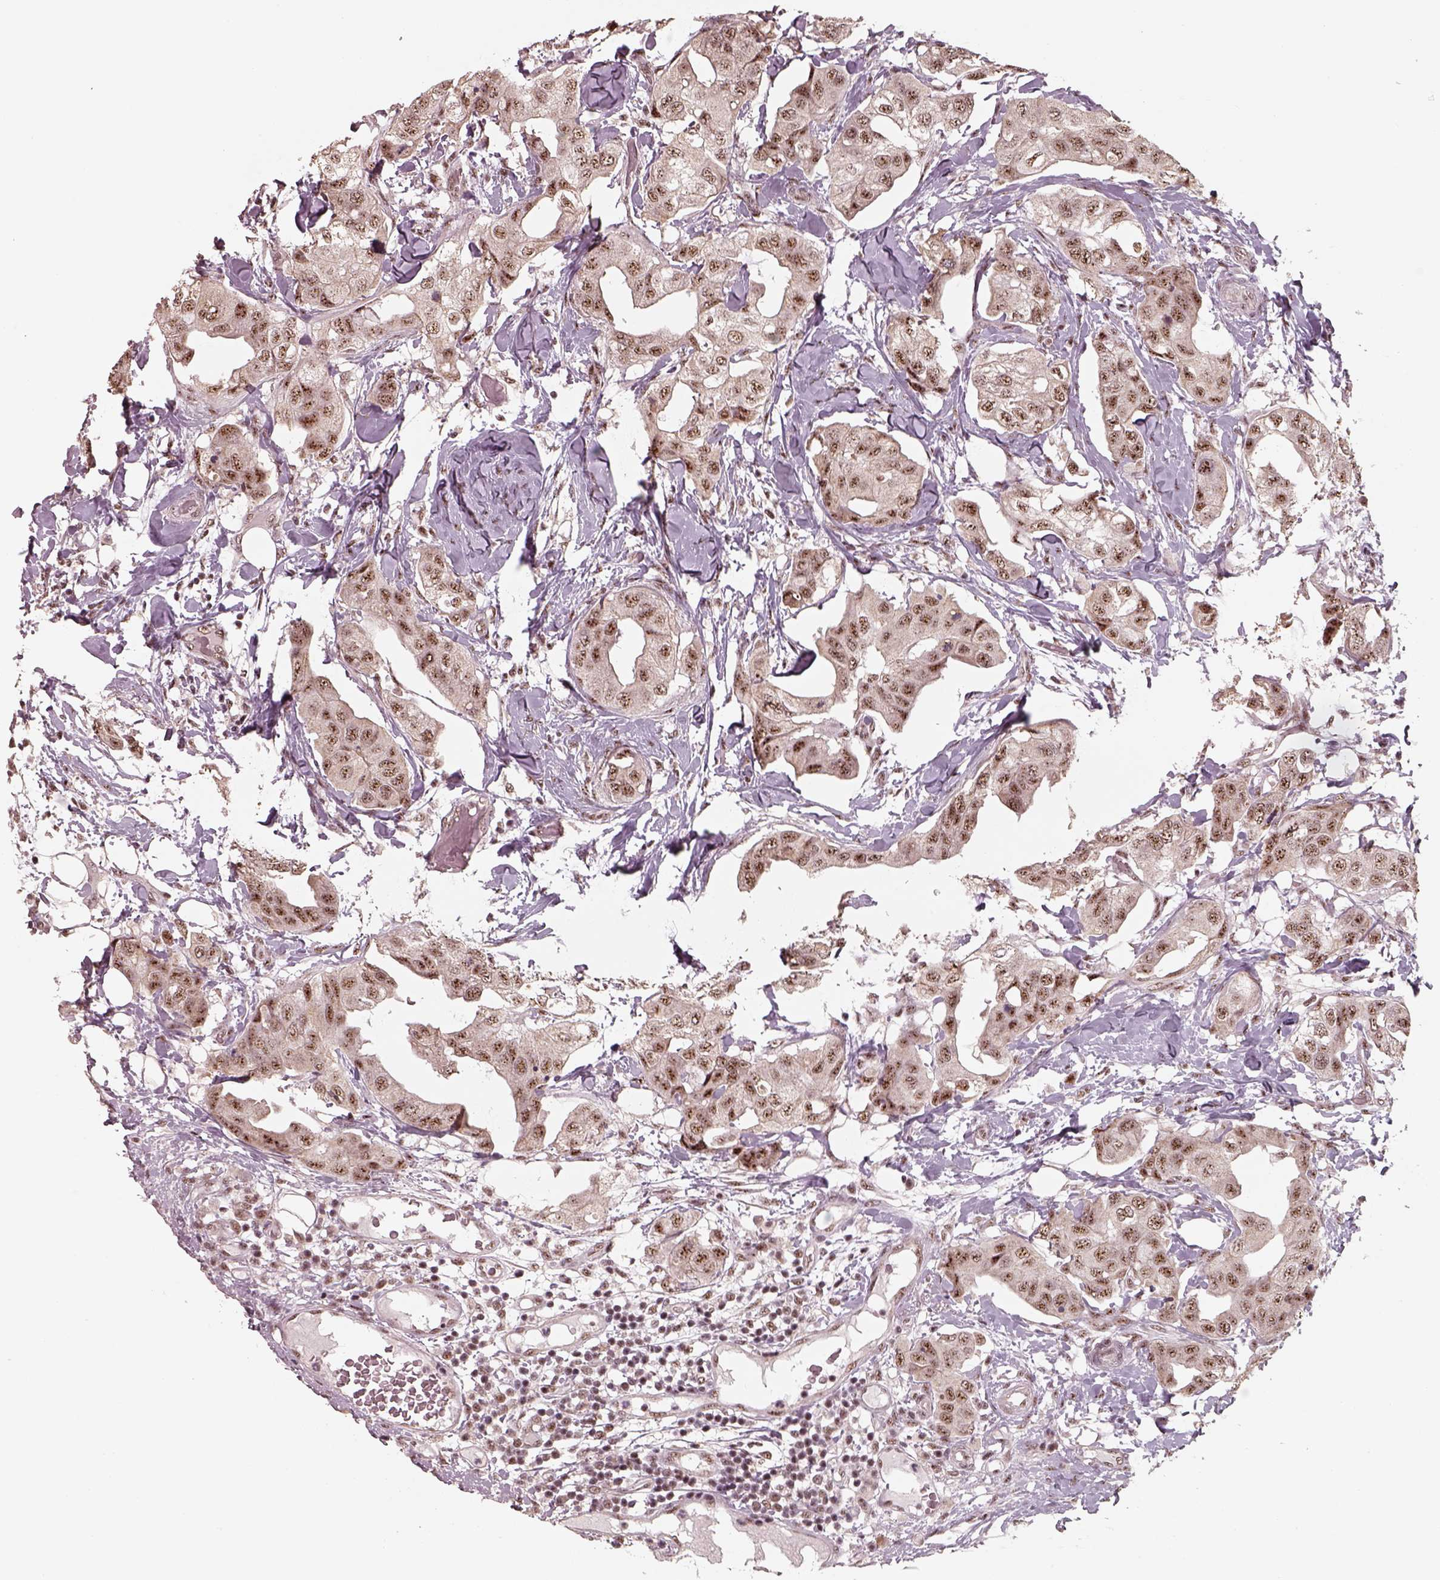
{"staining": {"intensity": "moderate", "quantity": ">75%", "location": "nuclear"}, "tissue": "breast cancer", "cell_type": "Tumor cells", "image_type": "cancer", "snomed": [{"axis": "morphology", "description": "Normal tissue, NOS"}, {"axis": "morphology", "description": "Duct carcinoma"}, {"axis": "topography", "description": "Breast"}], "caption": "Immunohistochemical staining of human breast cancer (invasive ductal carcinoma) shows medium levels of moderate nuclear expression in about >75% of tumor cells.", "gene": "ATXN7L3", "patient": {"sex": "female", "age": 40}}